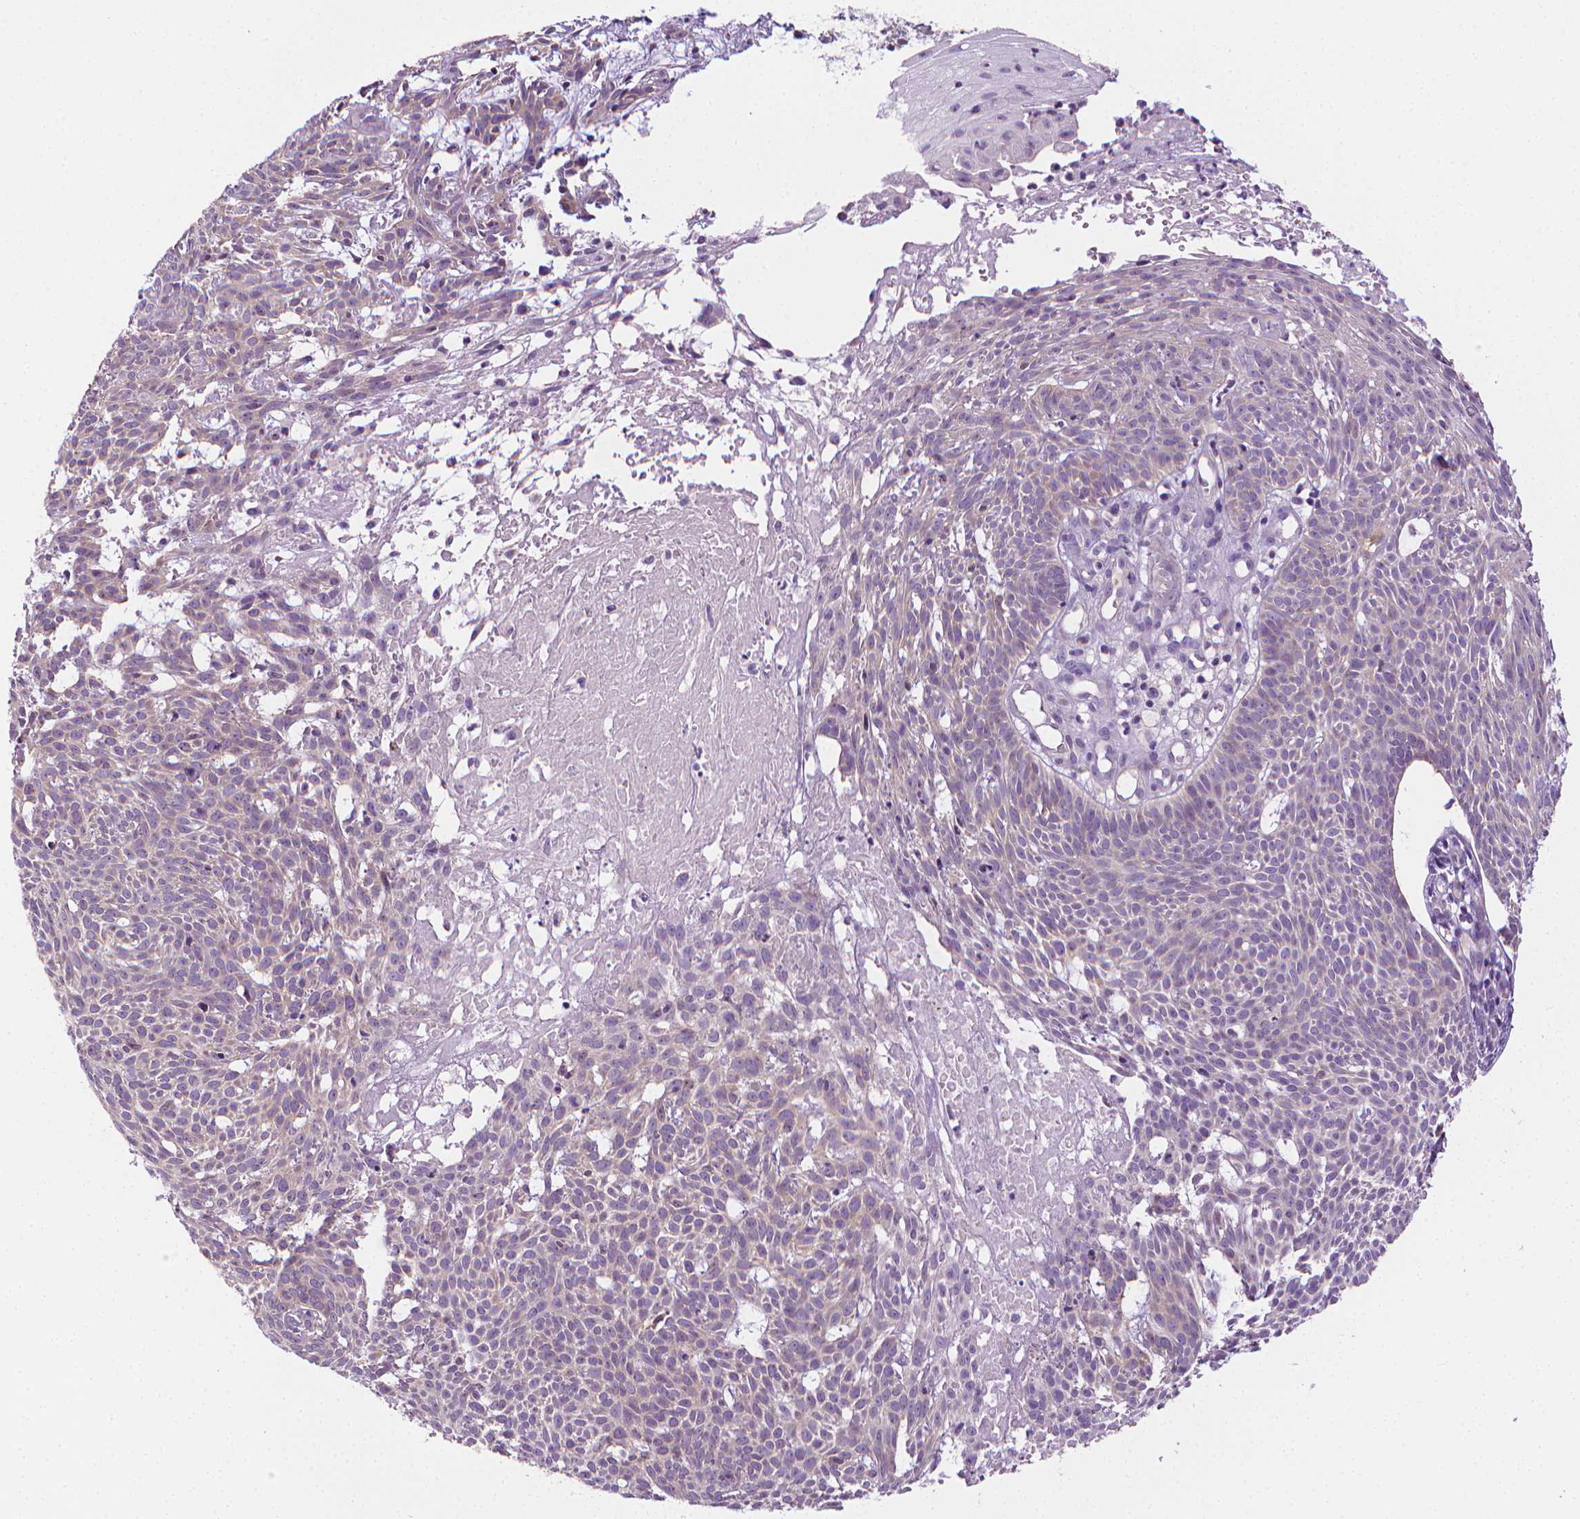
{"staining": {"intensity": "negative", "quantity": "none", "location": "none"}, "tissue": "skin cancer", "cell_type": "Tumor cells", "image_type": "cancer", "snomed": [{"axis": "morphology", "description": "Basal cell carcinoma"}, {"axis": "topography", "description": "Skin"}], "caption": "An image of skin basal cell carcinoma stained for a protein exhibits no brown staining in tumor cells.", "gene": "MCOLN3", "patient": {"sex": "male", "age": 59}}